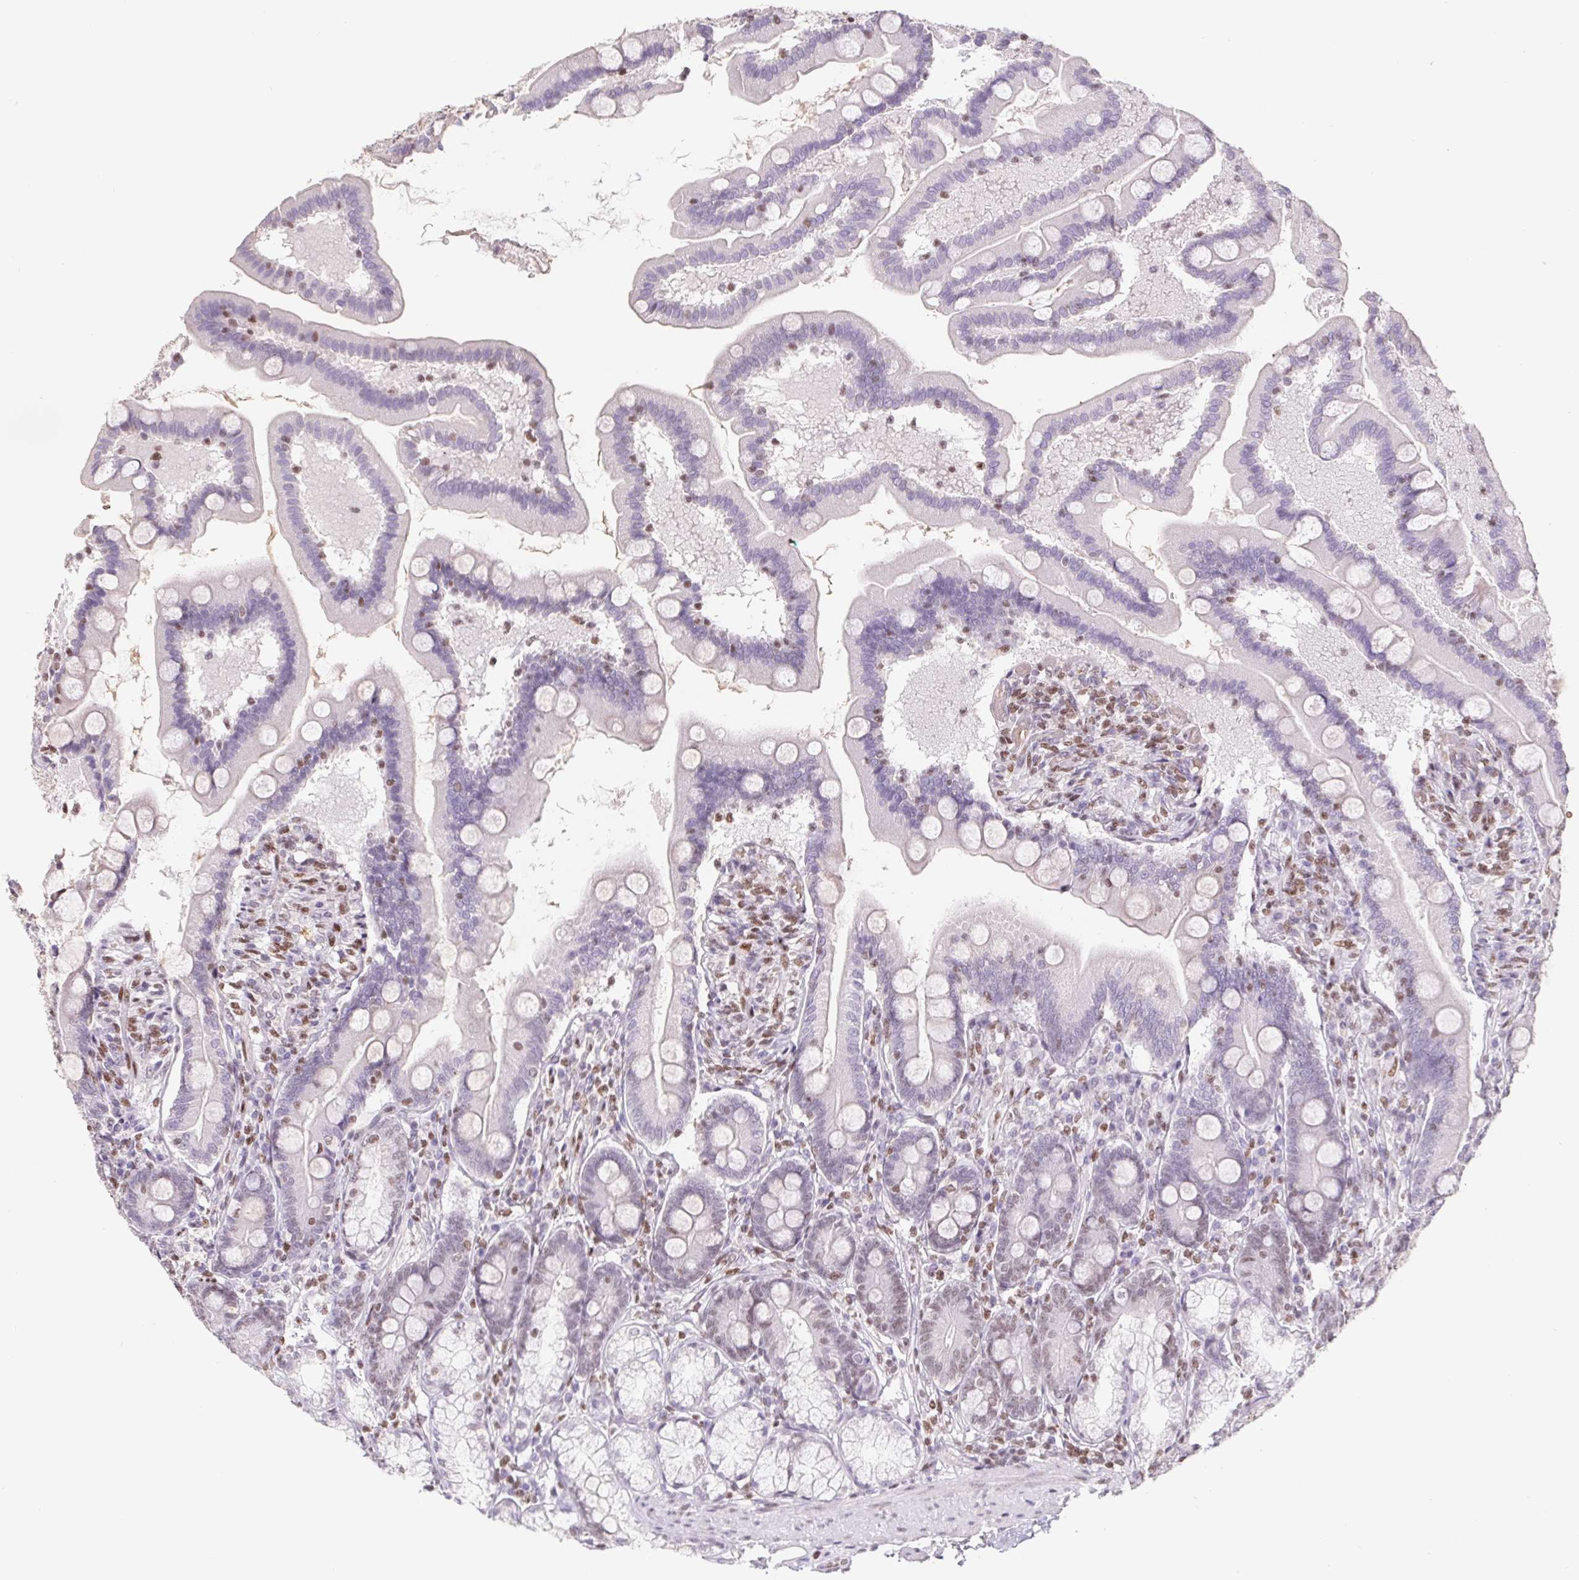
{"staining": {"intensity": "moderate", "quantity": "<25%", "location": "nuclear"}, "tissue": "duodenum", "cell_type": "Glandular cells", "image_type": "normal", "snomed": [{"axis": "morphology", "description": "Normal tissue, NOS"}, {"axis": "topography", "description": "Duodenum"}], "caption": "Immunohistochemical staining of normal human duodenum demonstrates low levels of moderate nuclear expression in approximately <25% of glandular cells.", "gene": "TRERF1", "patient": {"sex": "female", "age": 67}}